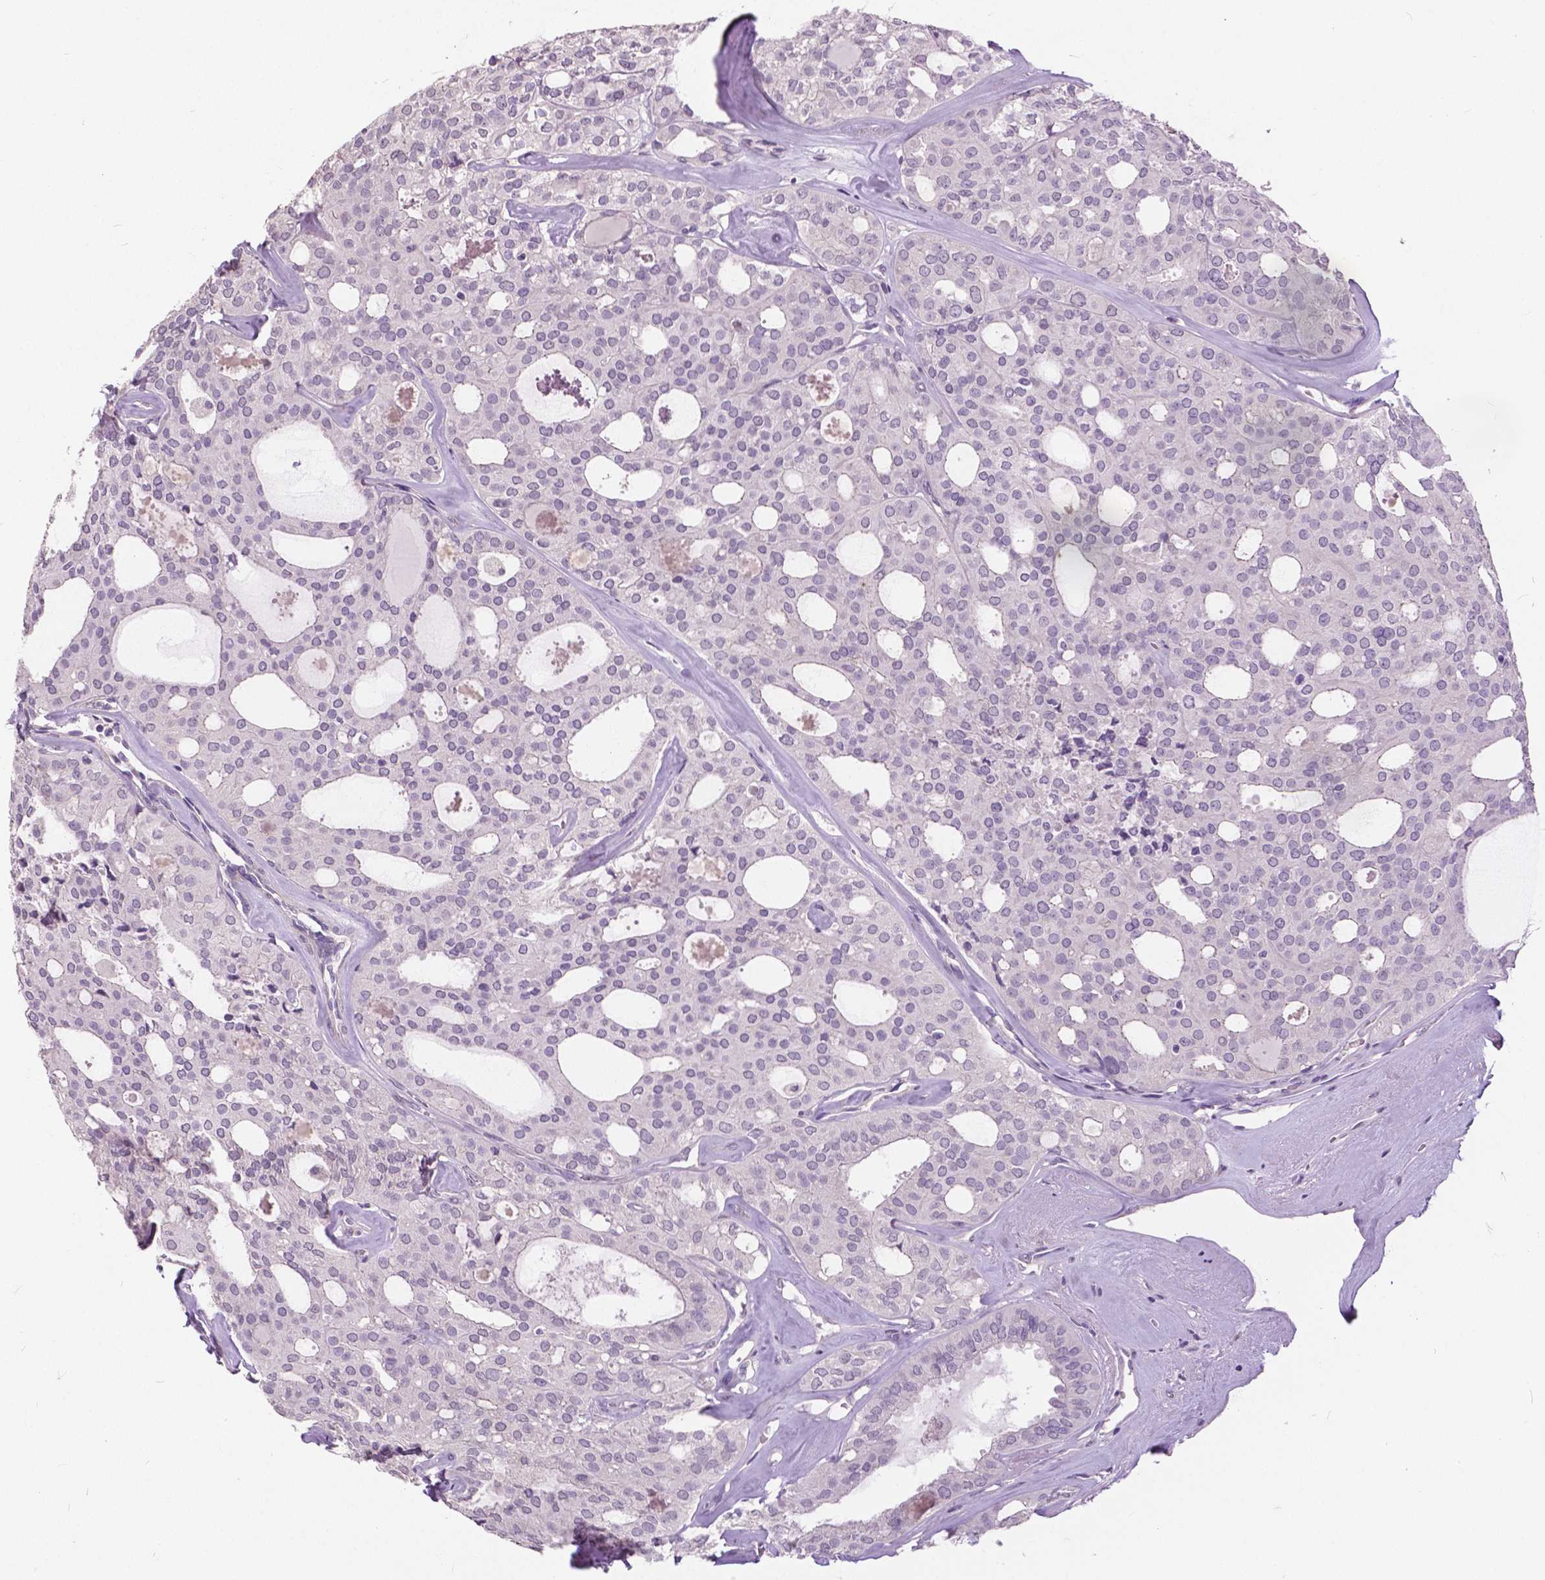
{"staining": {"intensity": "negative", "quantity": "none", "location": "none"}, "tissue": "thyroid cancer", "cell_type": "Tumor cells", "image_type": "cancer", "snomed": [{"axis": "morphology", "description": "Follicular adenoma carcinoma, NOS"}, {"axis": "topography", "description": "Thyroid gland"}], "caption": "Immunohistochemistry of thyroid follicular adenoma carcinoma demonstrates no staining in tumor cells.", "gene": "GRIN2A", "patient": {"sex": "male", "age": 75}}